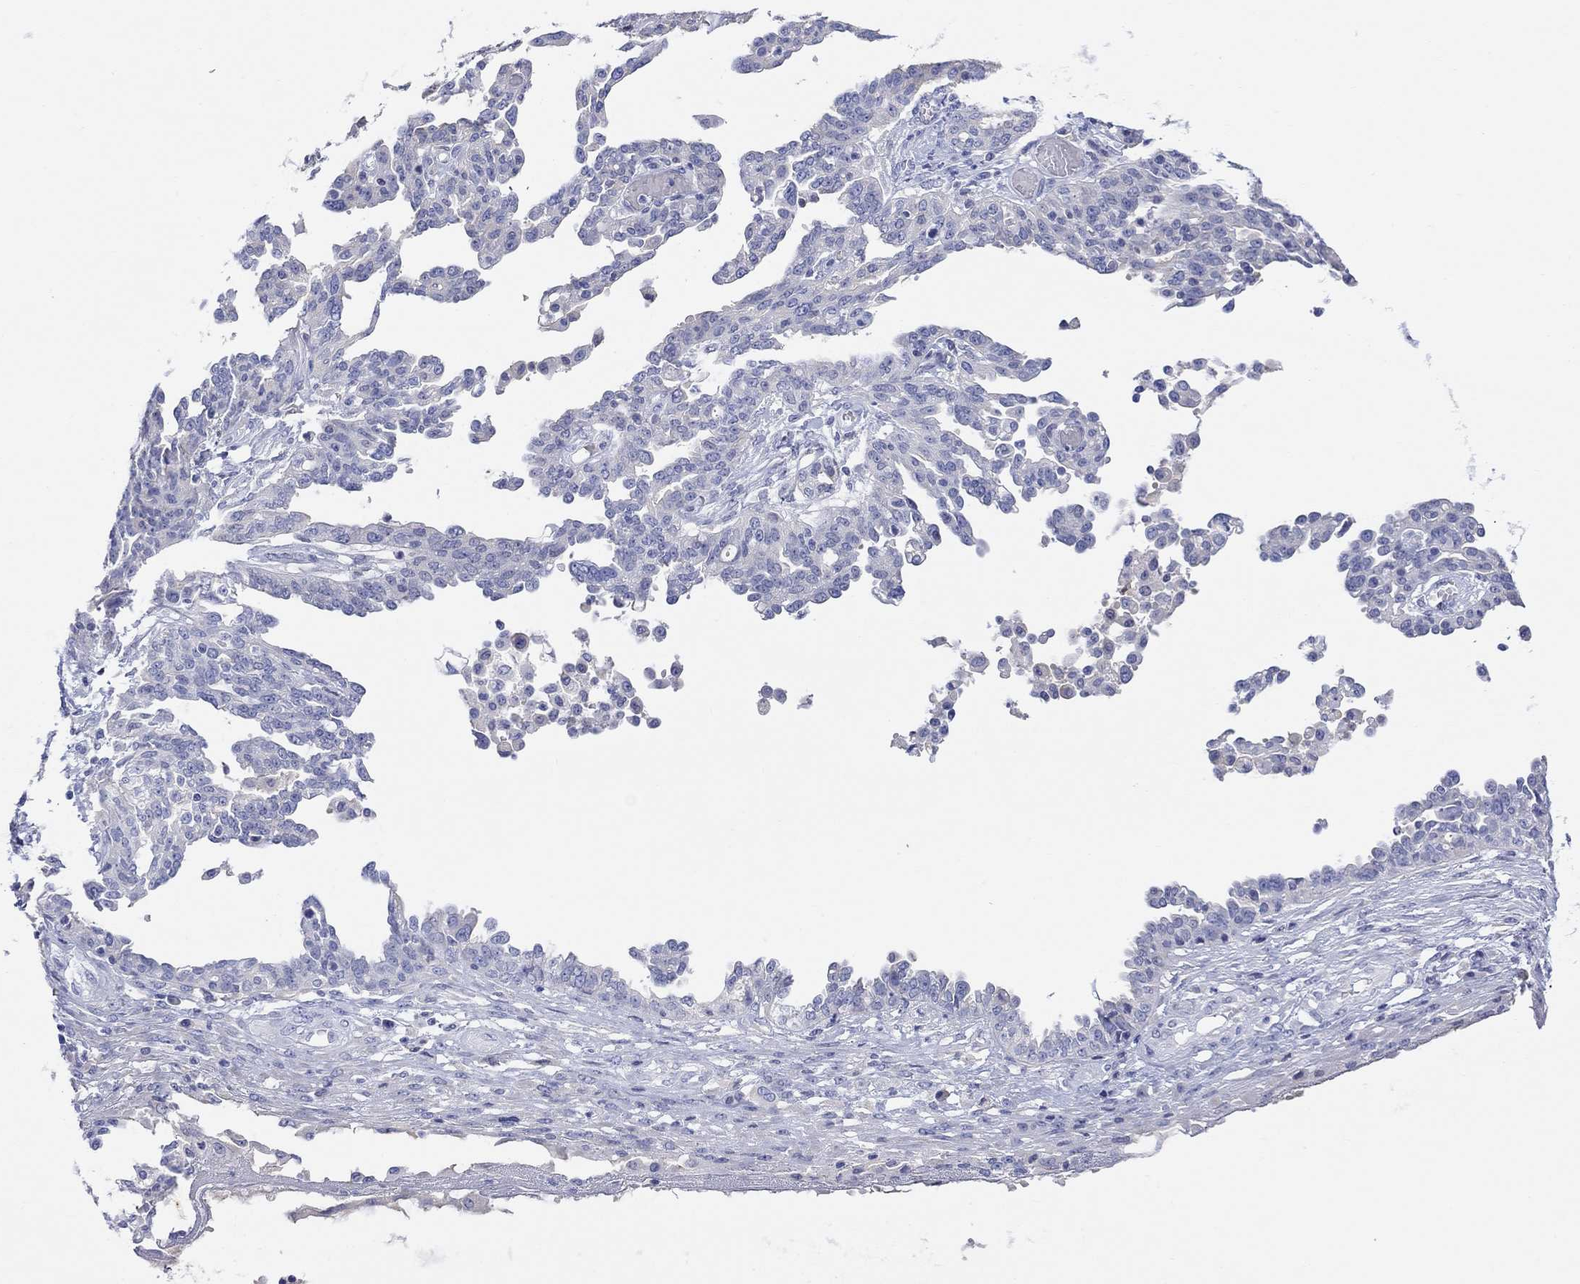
{"staining": {"intensity": "negative", "quantity": "none", "location": "none"}, "tissue": "ovarian cancer", "cell_type": "Tumor cells", "image_type": "cancer", "snomed": [{"axis": "morphology", "description": "Cystadenocarcinoma, serous, NOS"}, {"axis": "topography", "description": "Ovary"}], "caption": "High magnification brightfield microscopy of ovarian cancer (serous cystadenocarcinoma) stained with DAB (3,3'-diaminobenzidine) (brown) and counterstained with hematoxylin (blue): tumor cells show no significant positivity.", "gene": "TYR", "patient": {"sex": "female", "age": 67}}